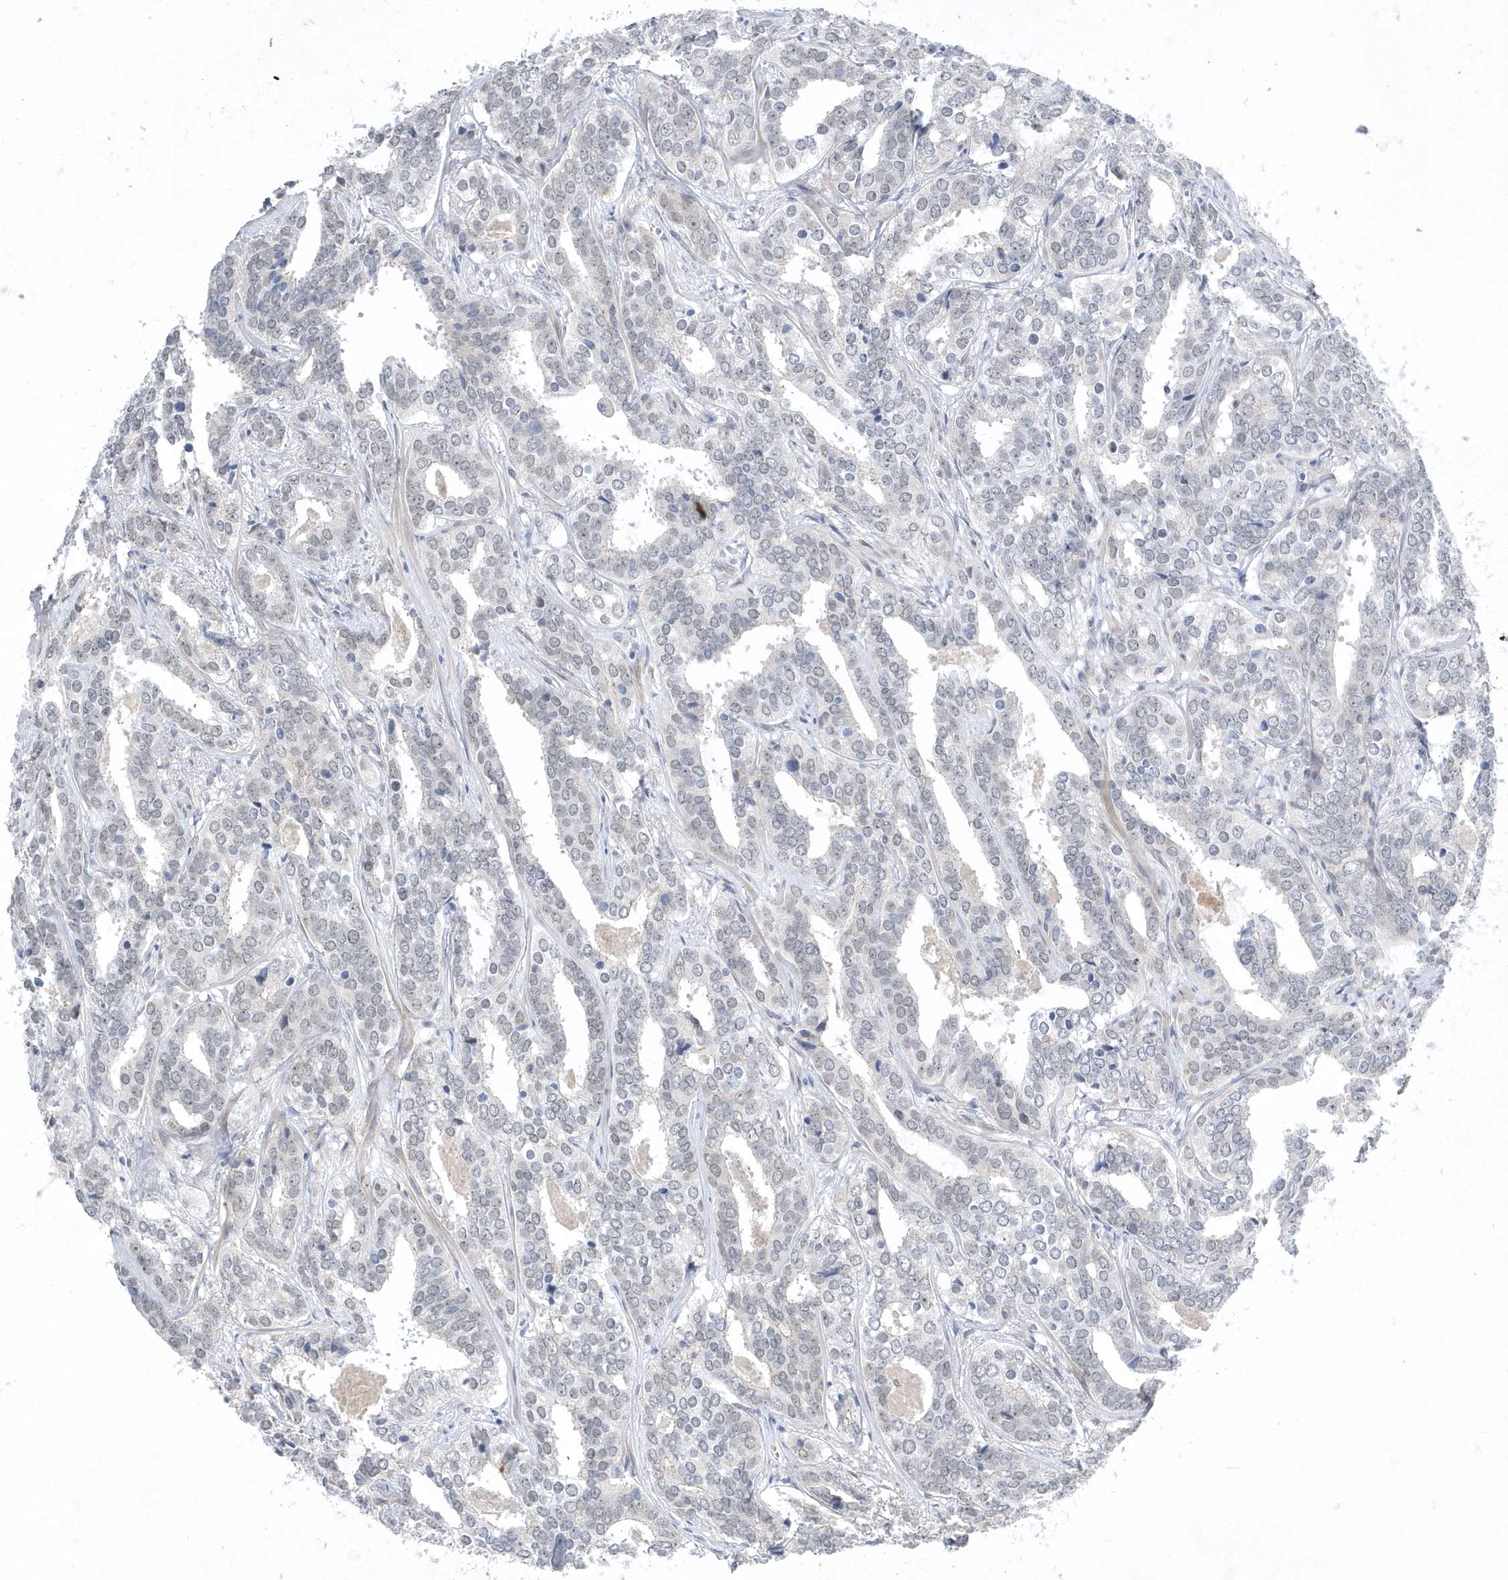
{"staining": {"intensity": "negative", "quantity": "none", "location": "none"}, "tissue": "prostate cancer", "cell_type": "Tumor cells", "image_type": "cancer", "snomed": [{"axis": "morphology", "description": "Adenocarcinoma, High grade"}, {"axis": "topography", "description": "Prostate"}], "caption": "A micrograph of human adenocarcinoma (high-grade) (prostate) is negative for staining in tumor cells. The staining is performed using DAB brown chromogen with nuclei counter-stained in using hematoxylin.", "gene": "ZC3H12D", "patient": {"sex": "male", "age": 62}}